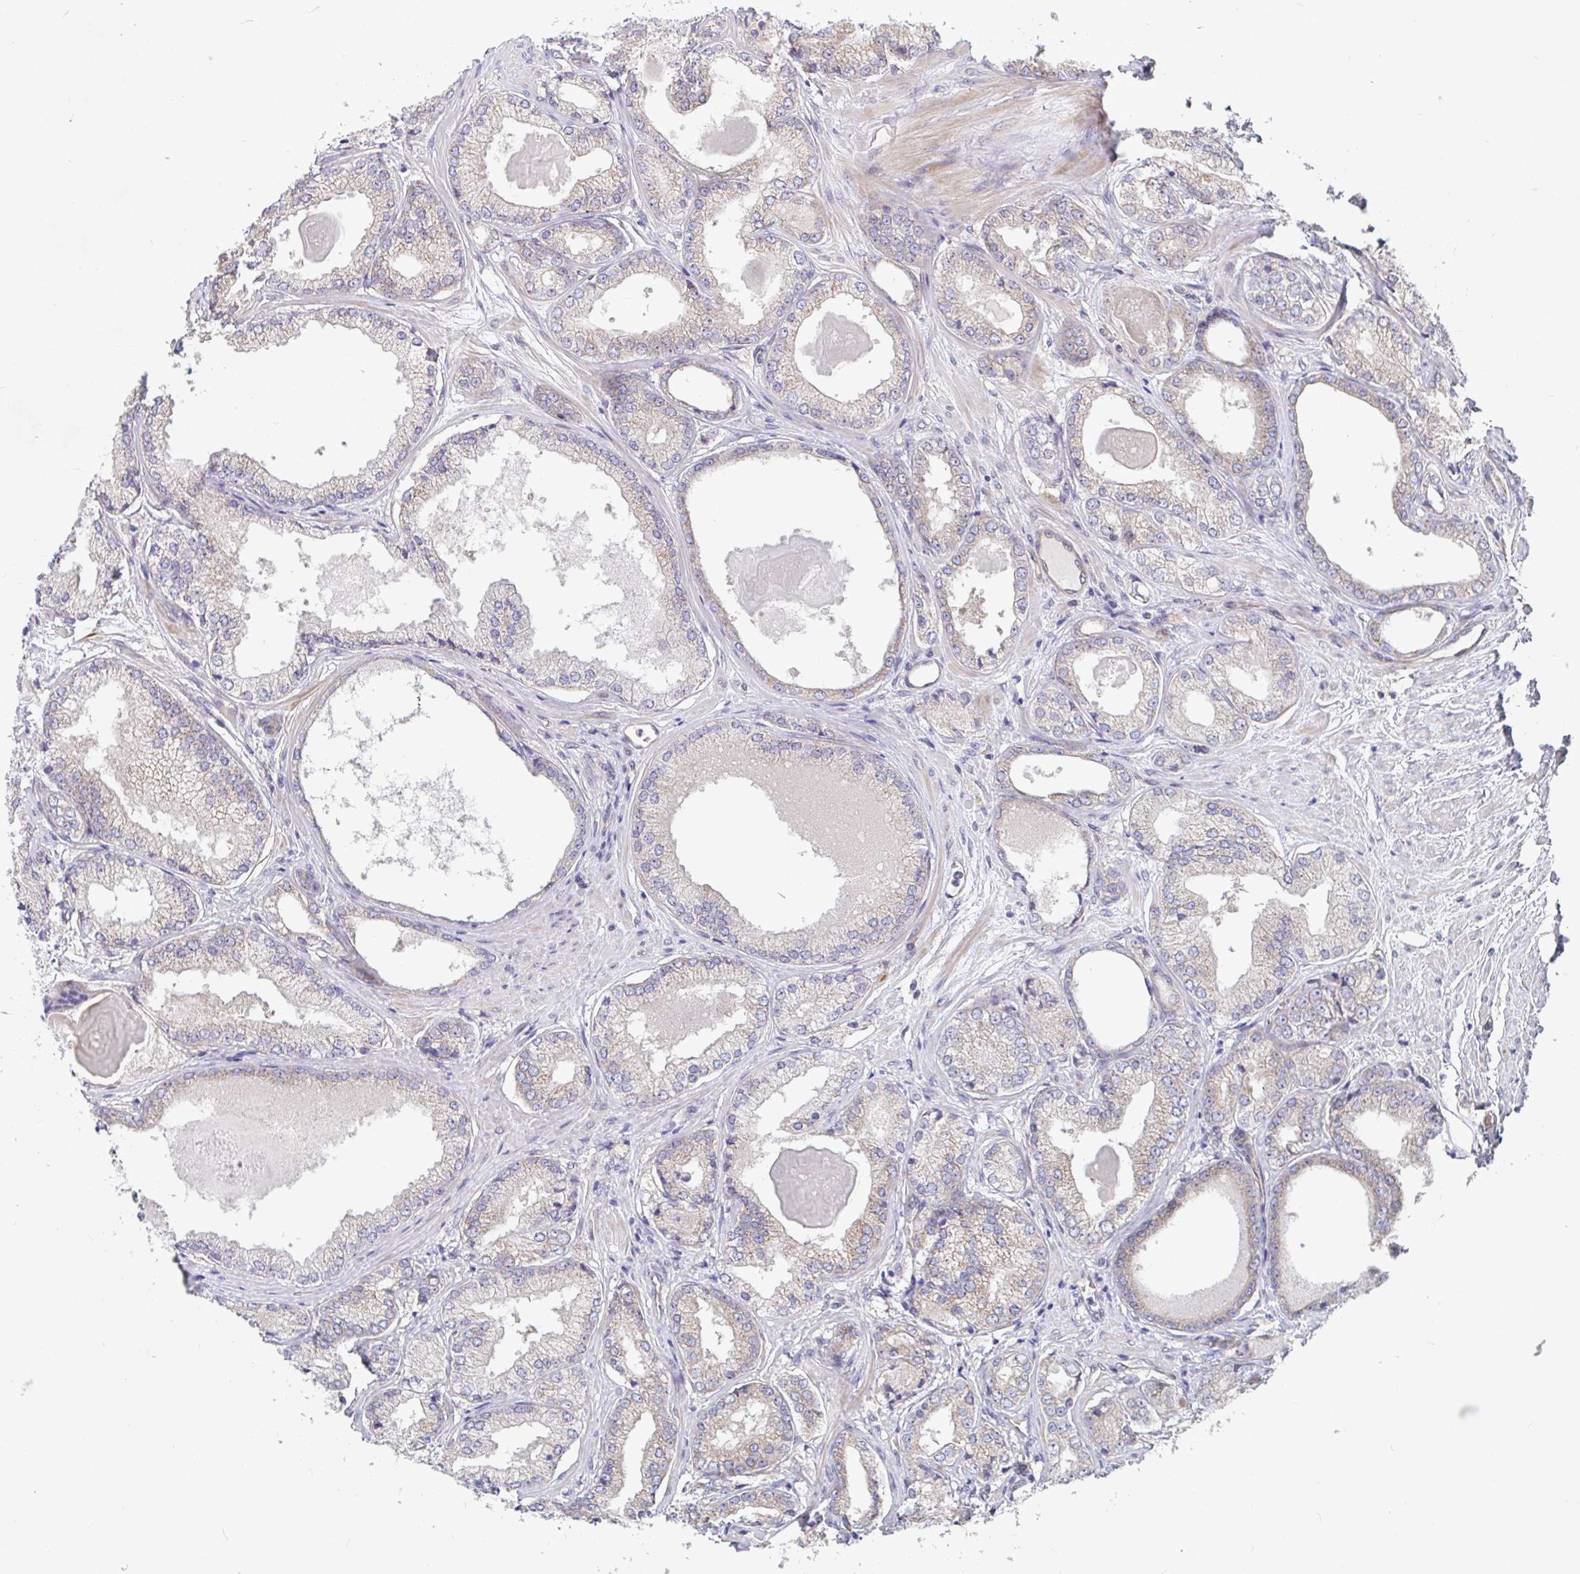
{"staining": {"intensity": "weak", "quantity": "25%-75%", "location": "cytoplasmic/membranous"}, "tissue": "prostate cancer", "cell_type": "Tumor cells", "image_type": "cancer", "snomed": [{"axis": "morphology", "description": "Adenocarcinoma, NOS"}, {"axis": "morphology", "description": "Adenocarcinoma, Low grade"}, {"axis": "topography", "description": "Prostate"}], "caption": "Weak cytoplasmic/membranous protein staining is identified in approximately 25%-75% of tumor cells in adenocarcinoma (prostate).", "gene": "EIF1AD", "patient": {"sex": "male", "age": 68}}